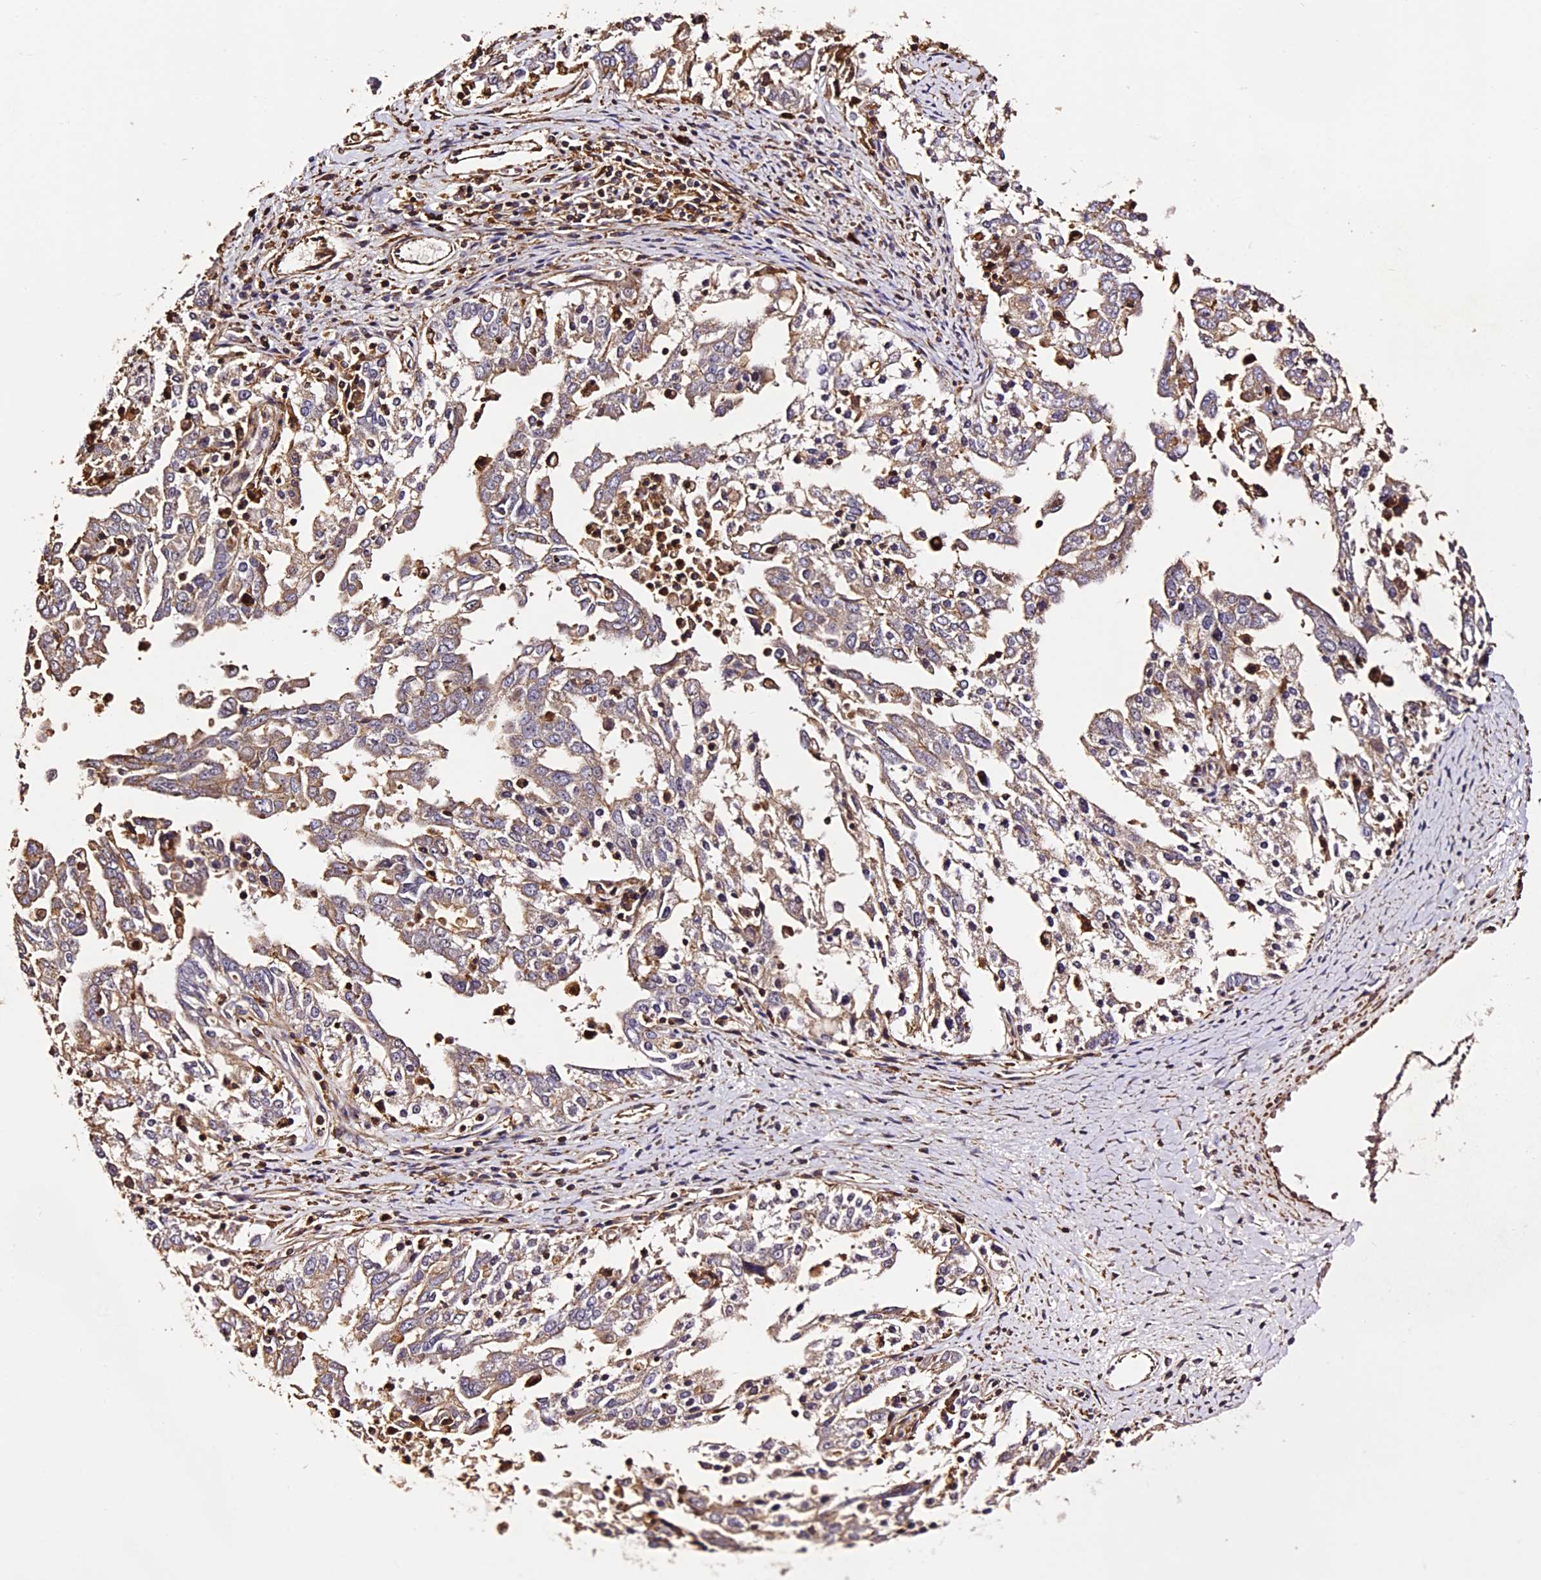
{"staining": {"intensity": "moderate", "quantity": ">75%", "location": "cytoplasmic/membranous"}, "tissue": "ovarian cancer", "cell_type": "Tumor cells", "image_type": "cancer", "snomed": [{"axis": "morphology", "description": "Carcinoma, endometroid"}, {"axis": "topography", "description": "Ovary"}], "caption": "A photomicrograph of human ovarian endometroid carcinoma stained for a protein demonstrates moderate cytoplasmic/membranous brown staining in tumor cells.", "gene": "RAPSN", "patient": {"sex": "female", "age": 62}}